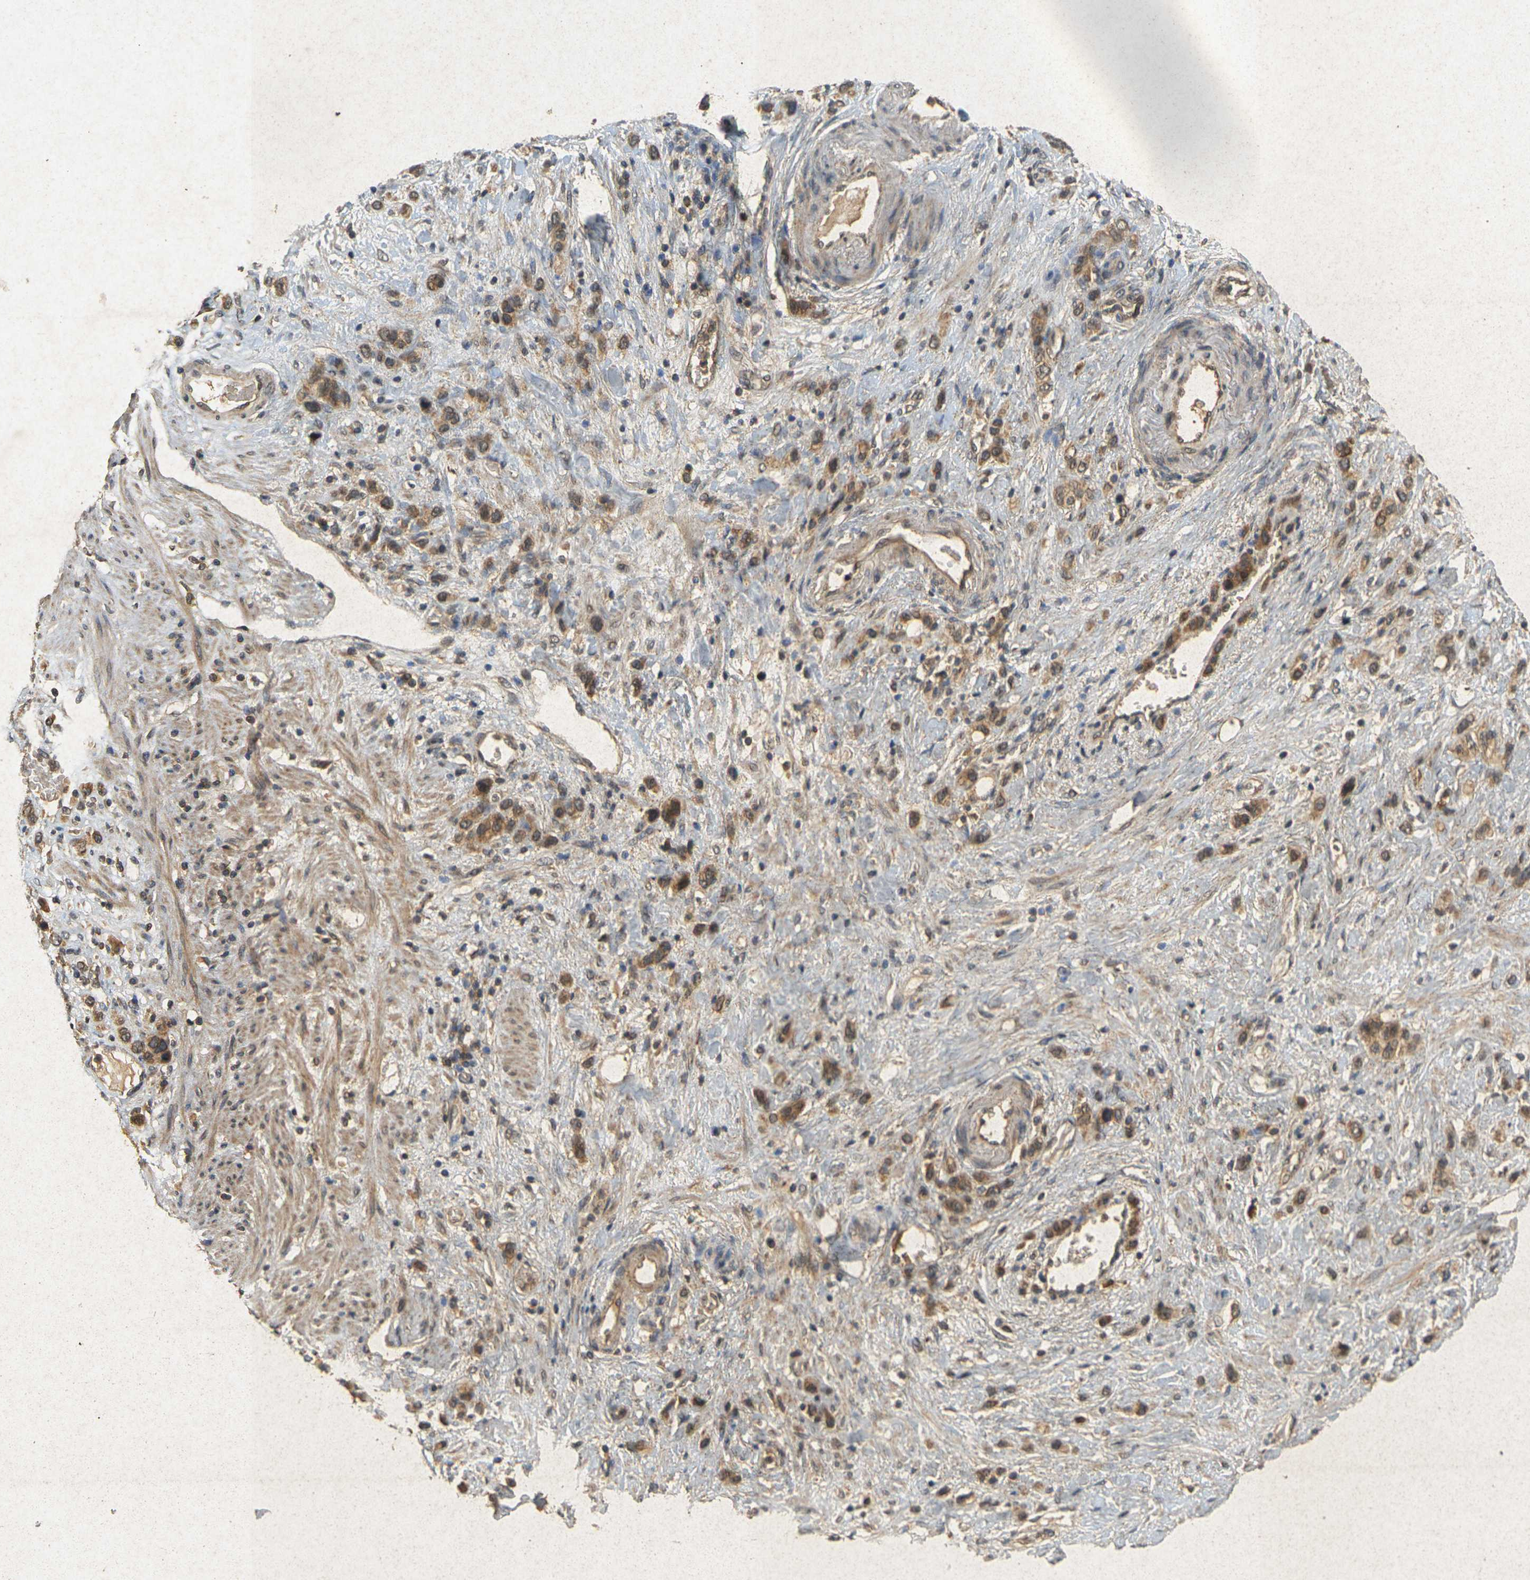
{"staining": {"intensity": "moderate", "quantity": ">75%", "location": "cytoplasmic/membranous"}, "tissue": "stomach cancer", "cell_type": "Tumor cells", "image_type": "cancer", "snomed": [{"axis": "morphology", "description": "Adenocarcinoma, NOS"}, {"axis": "morphology", "description": "Adenocarcinoma, High grade"}, {"axis": "topography", "description": "Stomach, upper"}, {"axis": "topography", "description": "Stomach, lower"}], "caption": "The micrograph exhibits immunohistochemical staining of stomach cancer. There is moderate cytoplasmic/membranous expression is present in about >75% of tumor cells.", "gene": "ERN1", "patient": {"sex": "female", "age": 65}}